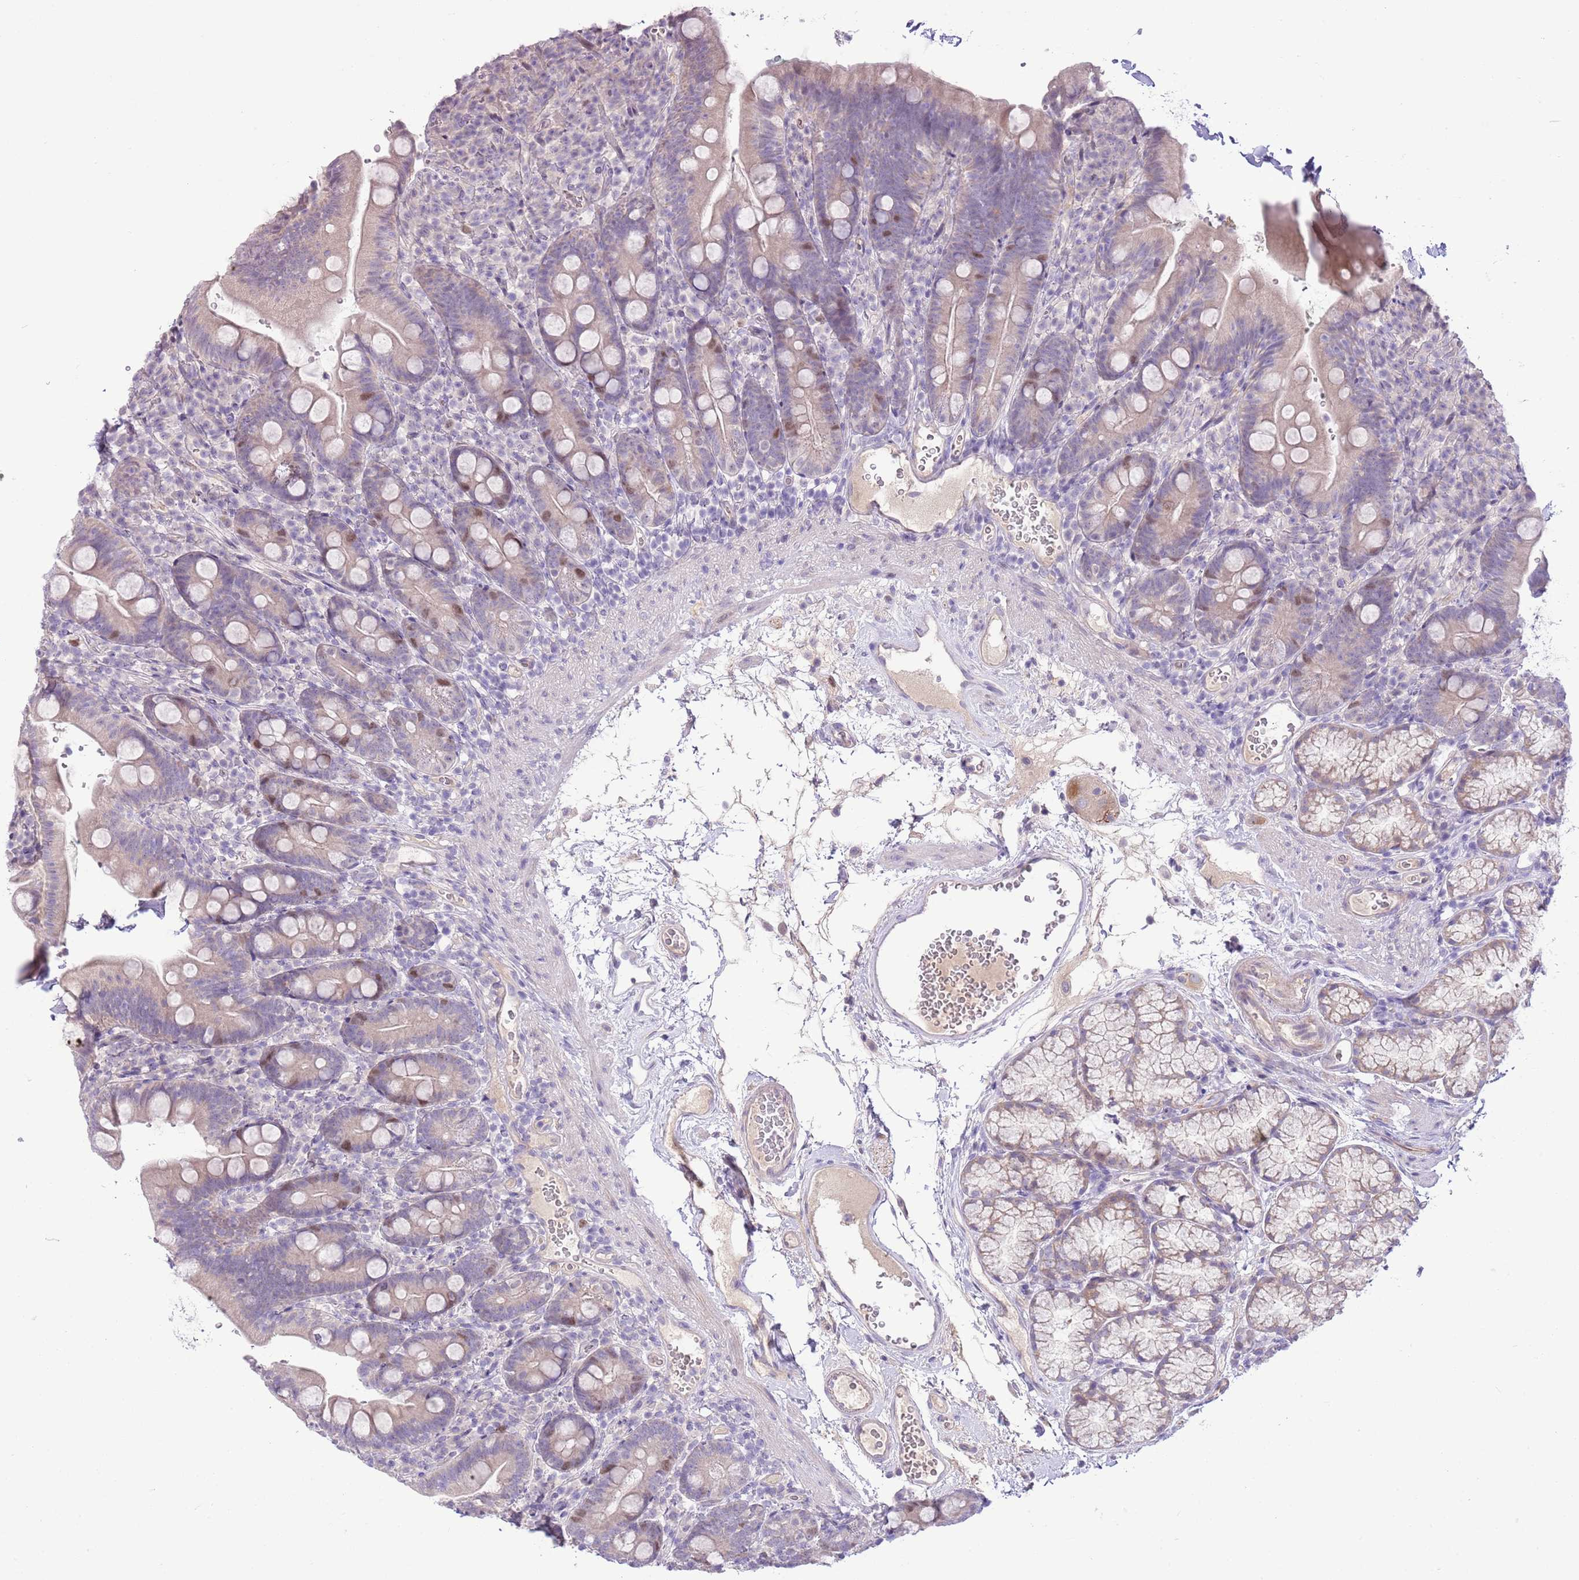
{"staining": {"intensity": "moderate", "quantity": "<25%", "location": "nuclear"}, "tissue": "duodenum", "cell_type": "Glandular cells", "image_type": "normal", "snomed": [{"axis": "morphology", "description": "Normal tissue, NOS"}, {"axis": "topography", "description": "Duodenum"}], "caption": "DAB (3,3'-diaminobenzidine) immunohistochemical staining of benign human duodenum shows moderate nuclear protein staining in about <25% of glandular cells. Immunohistochemistry (ihc) stains the protein in brown and the nuclei are stained blue.", "gene": "FBRSL1", "patient": {"sex": "female", "age": 67}}